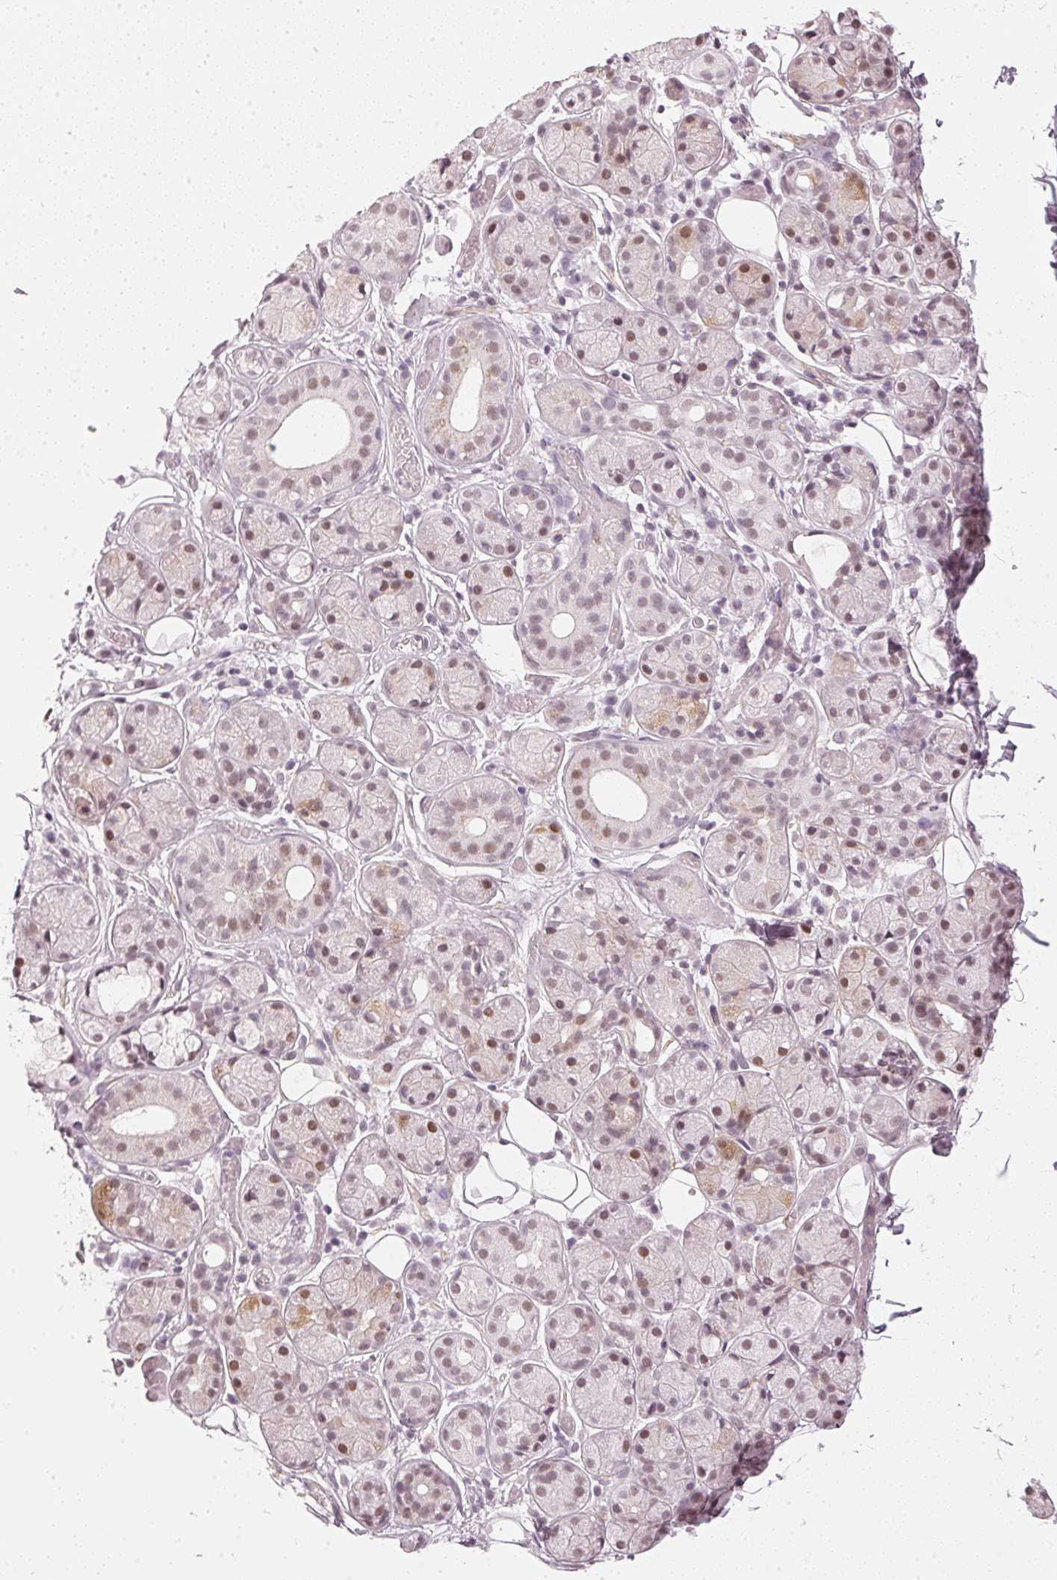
{"staining": {"intensity": "weak", "quantity": "25%-75%", "location": "nuclear"}, "tissue": "salivary gland", "cell_type": "Glandular cells", "image_type": "normal", "snomed": [{"axis": "morphology", "description": "Normal tissue, NOS"}, {"axis": "topography", "description": "Salivary gland"}, {"axis": "topography", "description": "Peripheral nerve tissue"}], "caption": "The micrograph demonstrates staining of unremarkable salivary gland, revealing weak nuclear protein staining (brown color) within glandular cells.", "gene": "DNAJC6", "patient": {"sex": "male", "age": 71}}